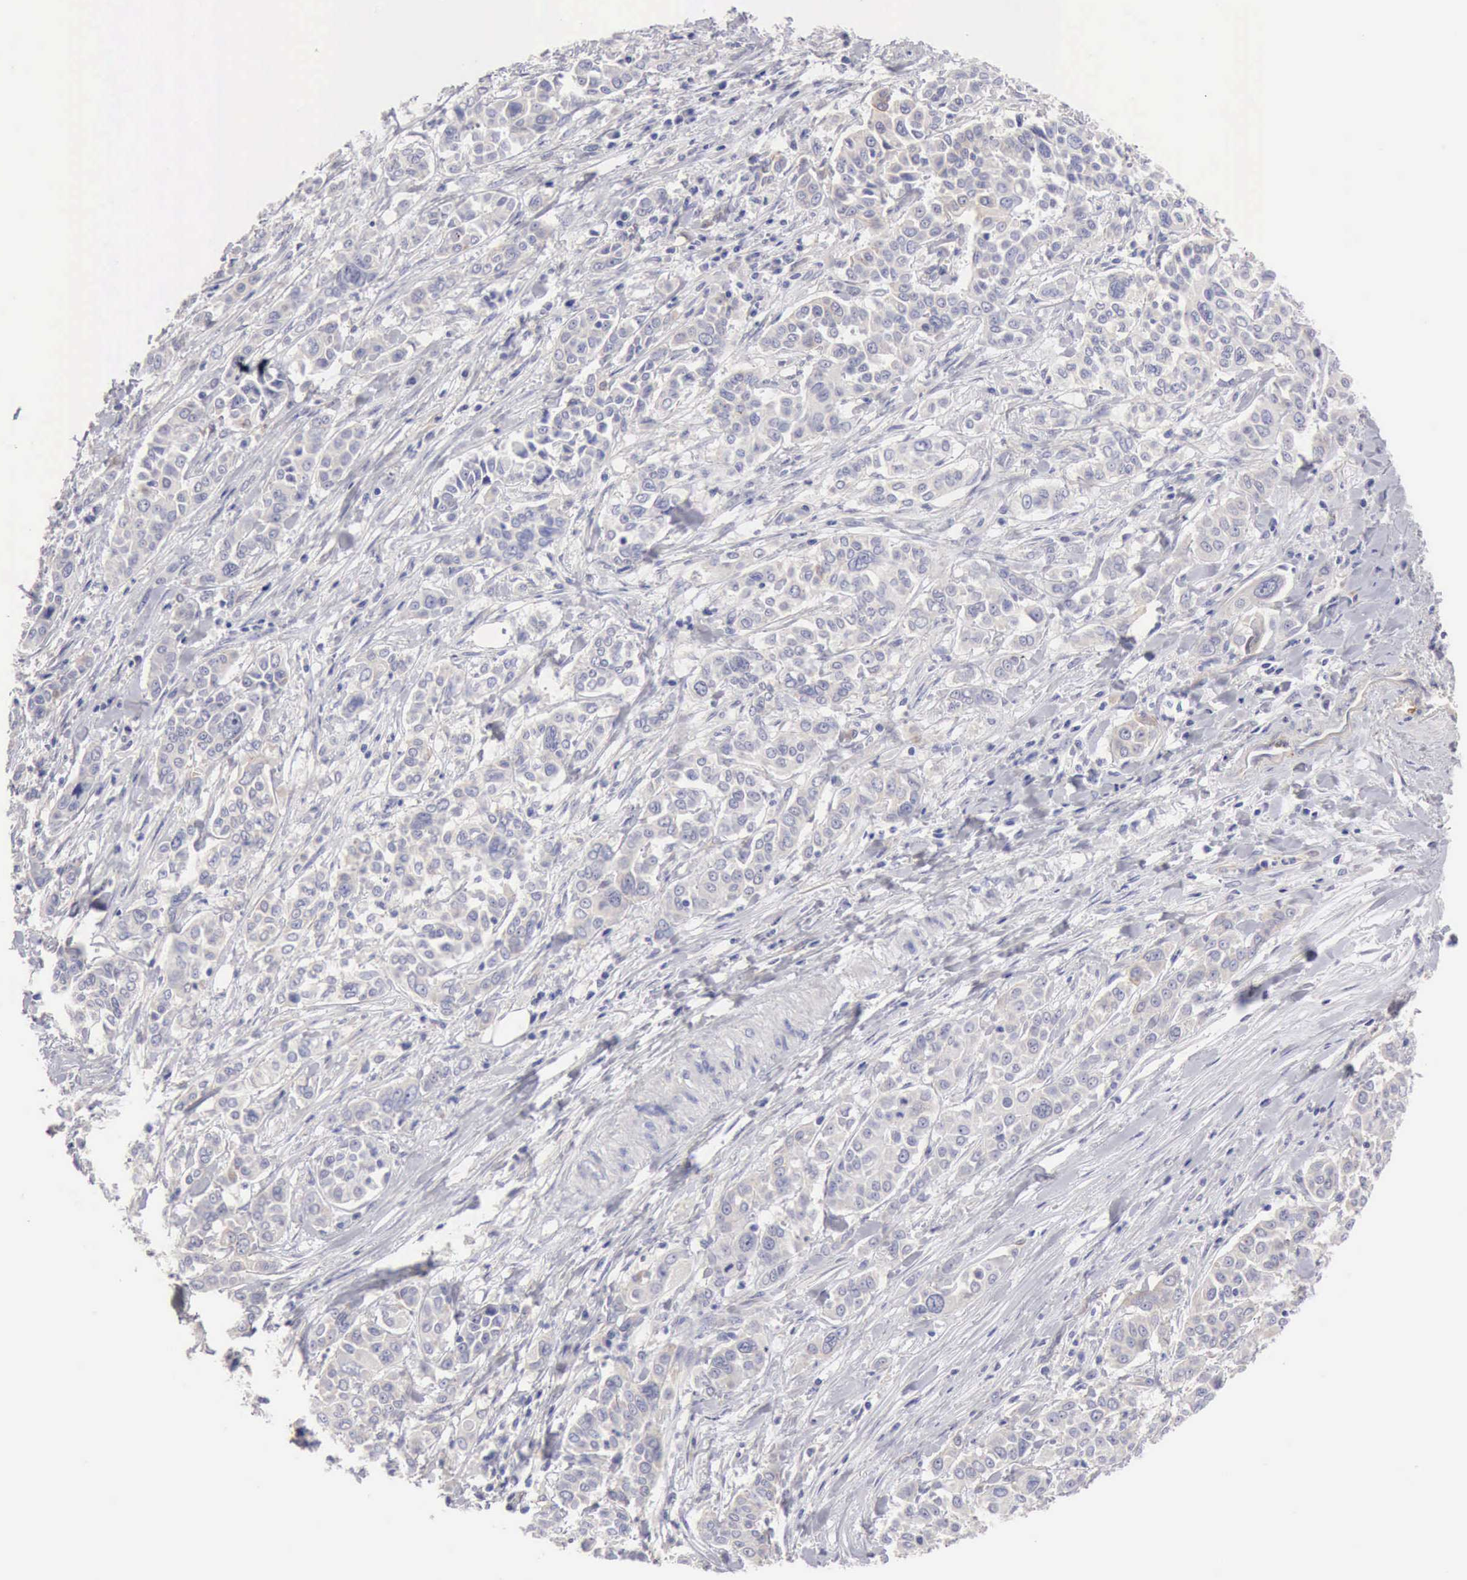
{"staining": {"intensity": "negative", "quantity": "none", "location": "none"}, "tissue": "pancreatic cancer", "cell_type": "Tumor cells", "image_type": "cancer", "snomed": [{"axis": "morphology", "description": "Adenocarcinoma, NOS"}, {"axis": "topography", "description": "Pancreas"}], "caption": "Tumor cells are negative for brown protein staining in pancreatic cancer. (DAB (3,3'-diaminobenzidine) IHC, high magnification).", "gene": "APP", "patient": {"sex": "female", "age": 52}}